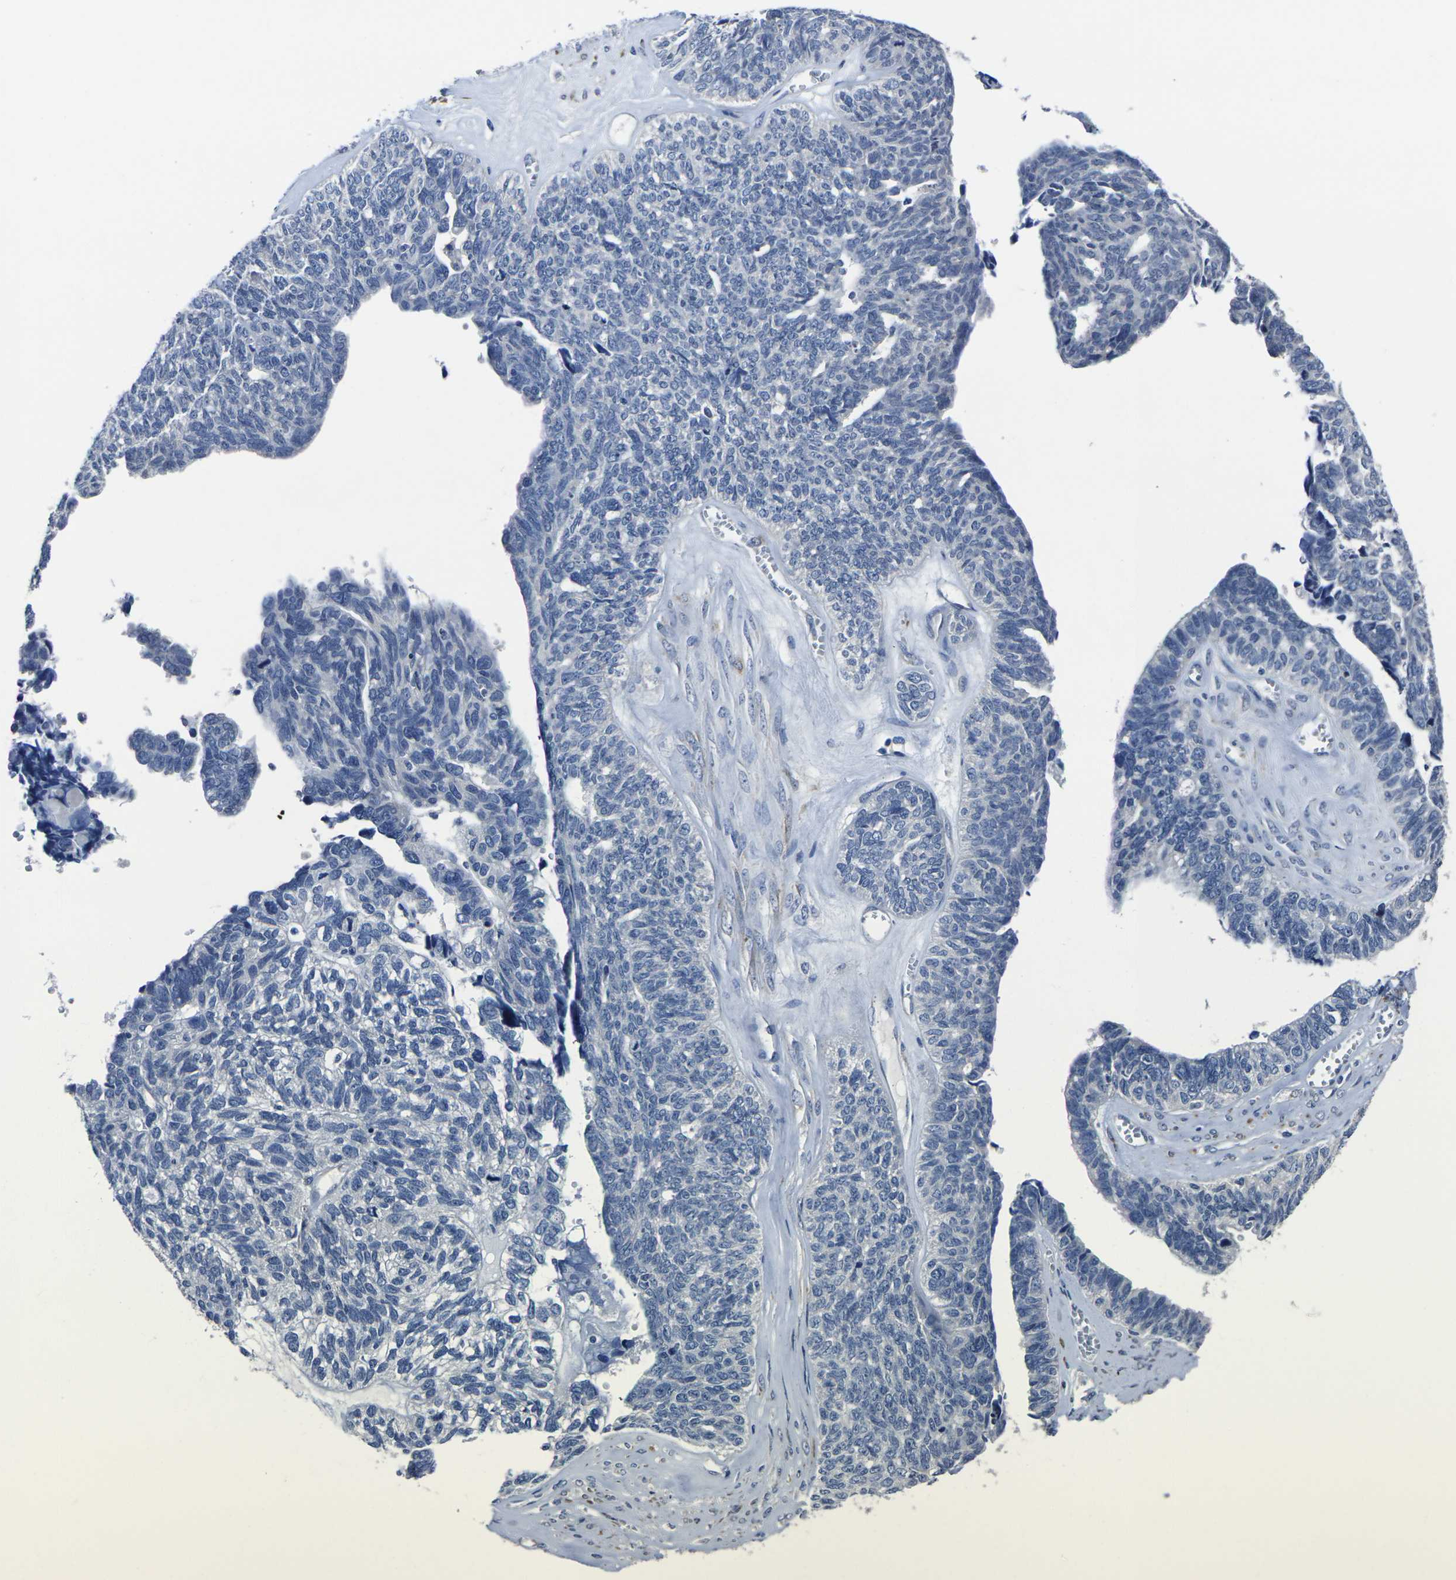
{"staining": {"intensity": "negative", "quantity": "none", "location": "none"}, "tissue": "ovarian cancer", "cell_type": "Tumor cells", "image_type": "cancer", "snomed": [{"axis": "morphology", "description": "Cystadenocarcinoma, serous, NOS"}, {"axis": "topography", "description": "Ovary"}], "caption": "DAB (3,3'-diaminobenzidine) immunohistochemical staining of human ovarian serous cystadenocarcinoma displays no significant expression in tumor cells. The staining was performed using DAB to visualize the protein expression in brown, while the nuclei were stained in blue with hematoxylin (Magnification: 20x).", "gene": "CYP2C8", "patient": {"sex": "female", "age": 79}}